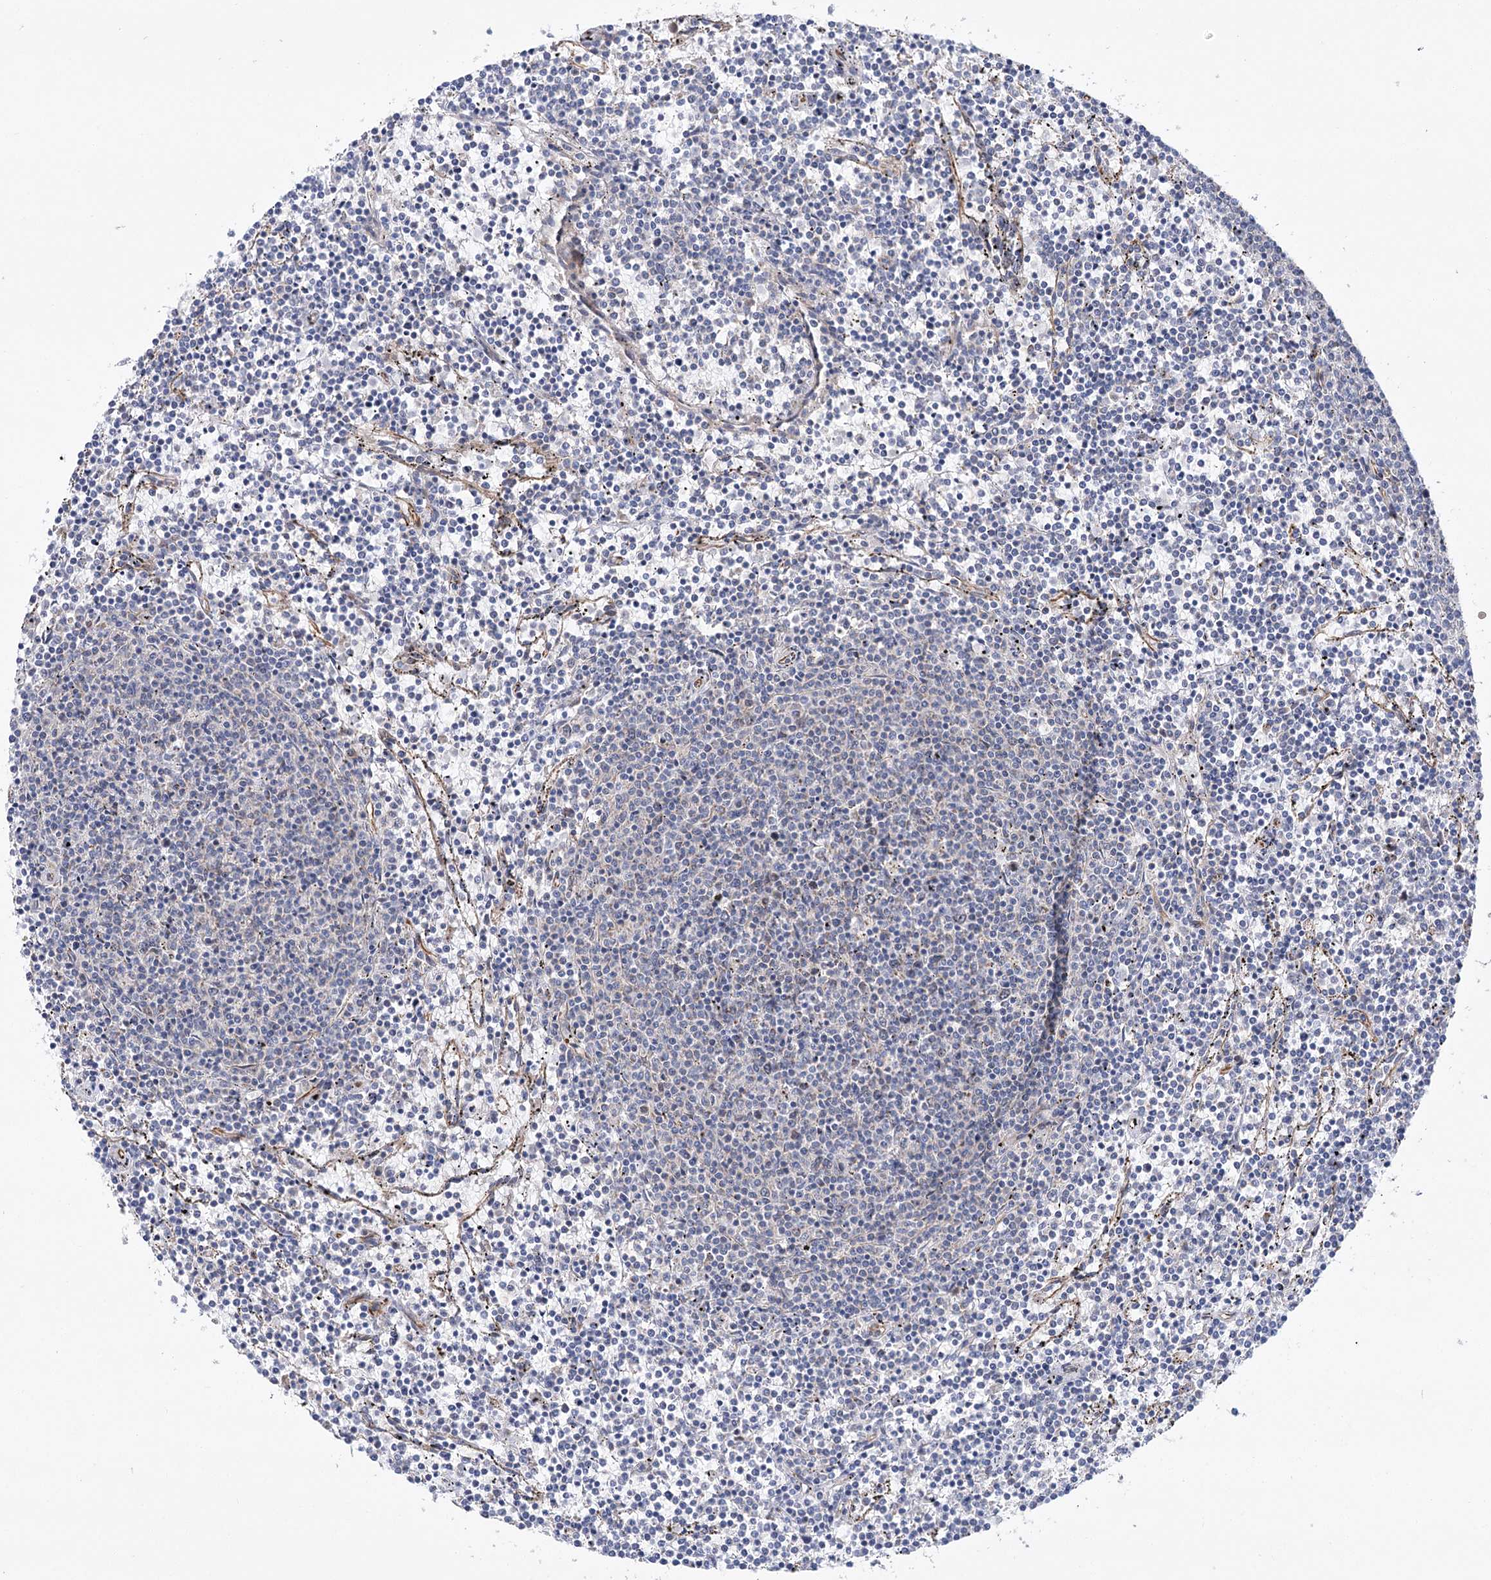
{"staining": {"intensity": "negative", "quantity": "none", "location": "none"}, "tissue": "lymphoma", "cell_type": "Tumor cells", "image_type": "cancer", "snomed": [{"axis": "morphology", "description": "Malignant lymphoma, non-Hodgkin's type, Low grade"}, {"axis": "topography", "description": "Spleen"}], "caption": "A high-resolution micrograph shows immunohistochemistry staining of low-grade malignant lymphoma, non-Hodgkin's type, which displays no significant positivity in tumor cells. The staining was performed using DAB (3,3'-diaminobenzidine) to visualize the protein expression in brown, while the nuclei were stained in blue with hematoxylin (Magnification: 20x).", "gene": "ECHDC3", "patient": {"sex": "female", "age": 50}}